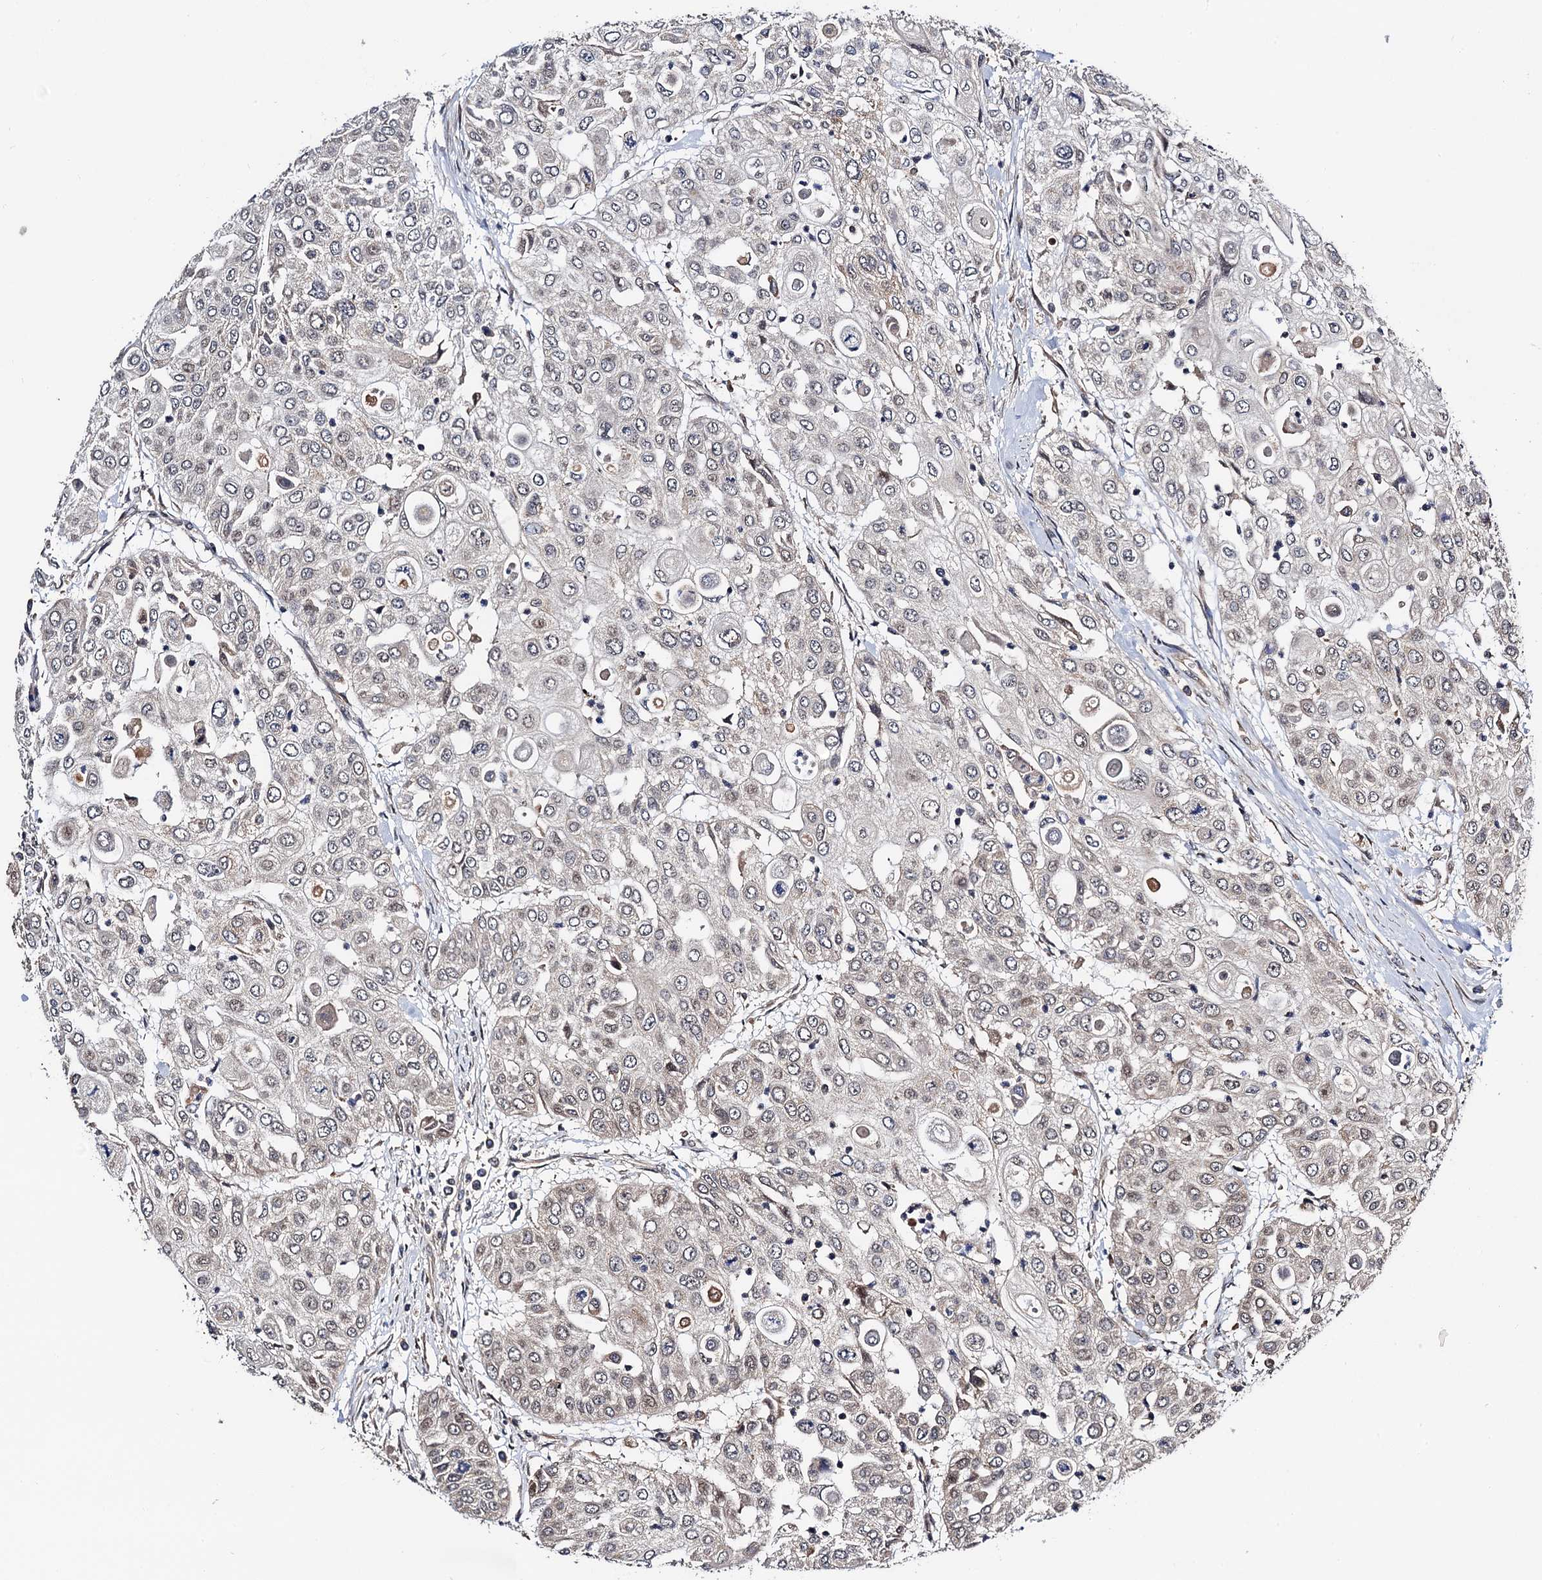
{"staining": {"intensity": "negative", "quantity": "none", "location": "none"}, "tissue": "urothelial cancer", "cell_type": "Tumor cells", "image_type": "cancer", "snomed": [{"axis": "morphology", "description": "Urothelial carcinoma, High grade"}, {"axis": "topography", "description": "Urinary bladder"}], "caption": "High magnification brightfield microscopy of high-grade urothelial carcinoma stained with DAB (brown) and counterstained with hematoxylin (blue): tumor cells show no significant positivity.", "gene": "NAA16", "patient": {"sex": "female", "age": 79}}